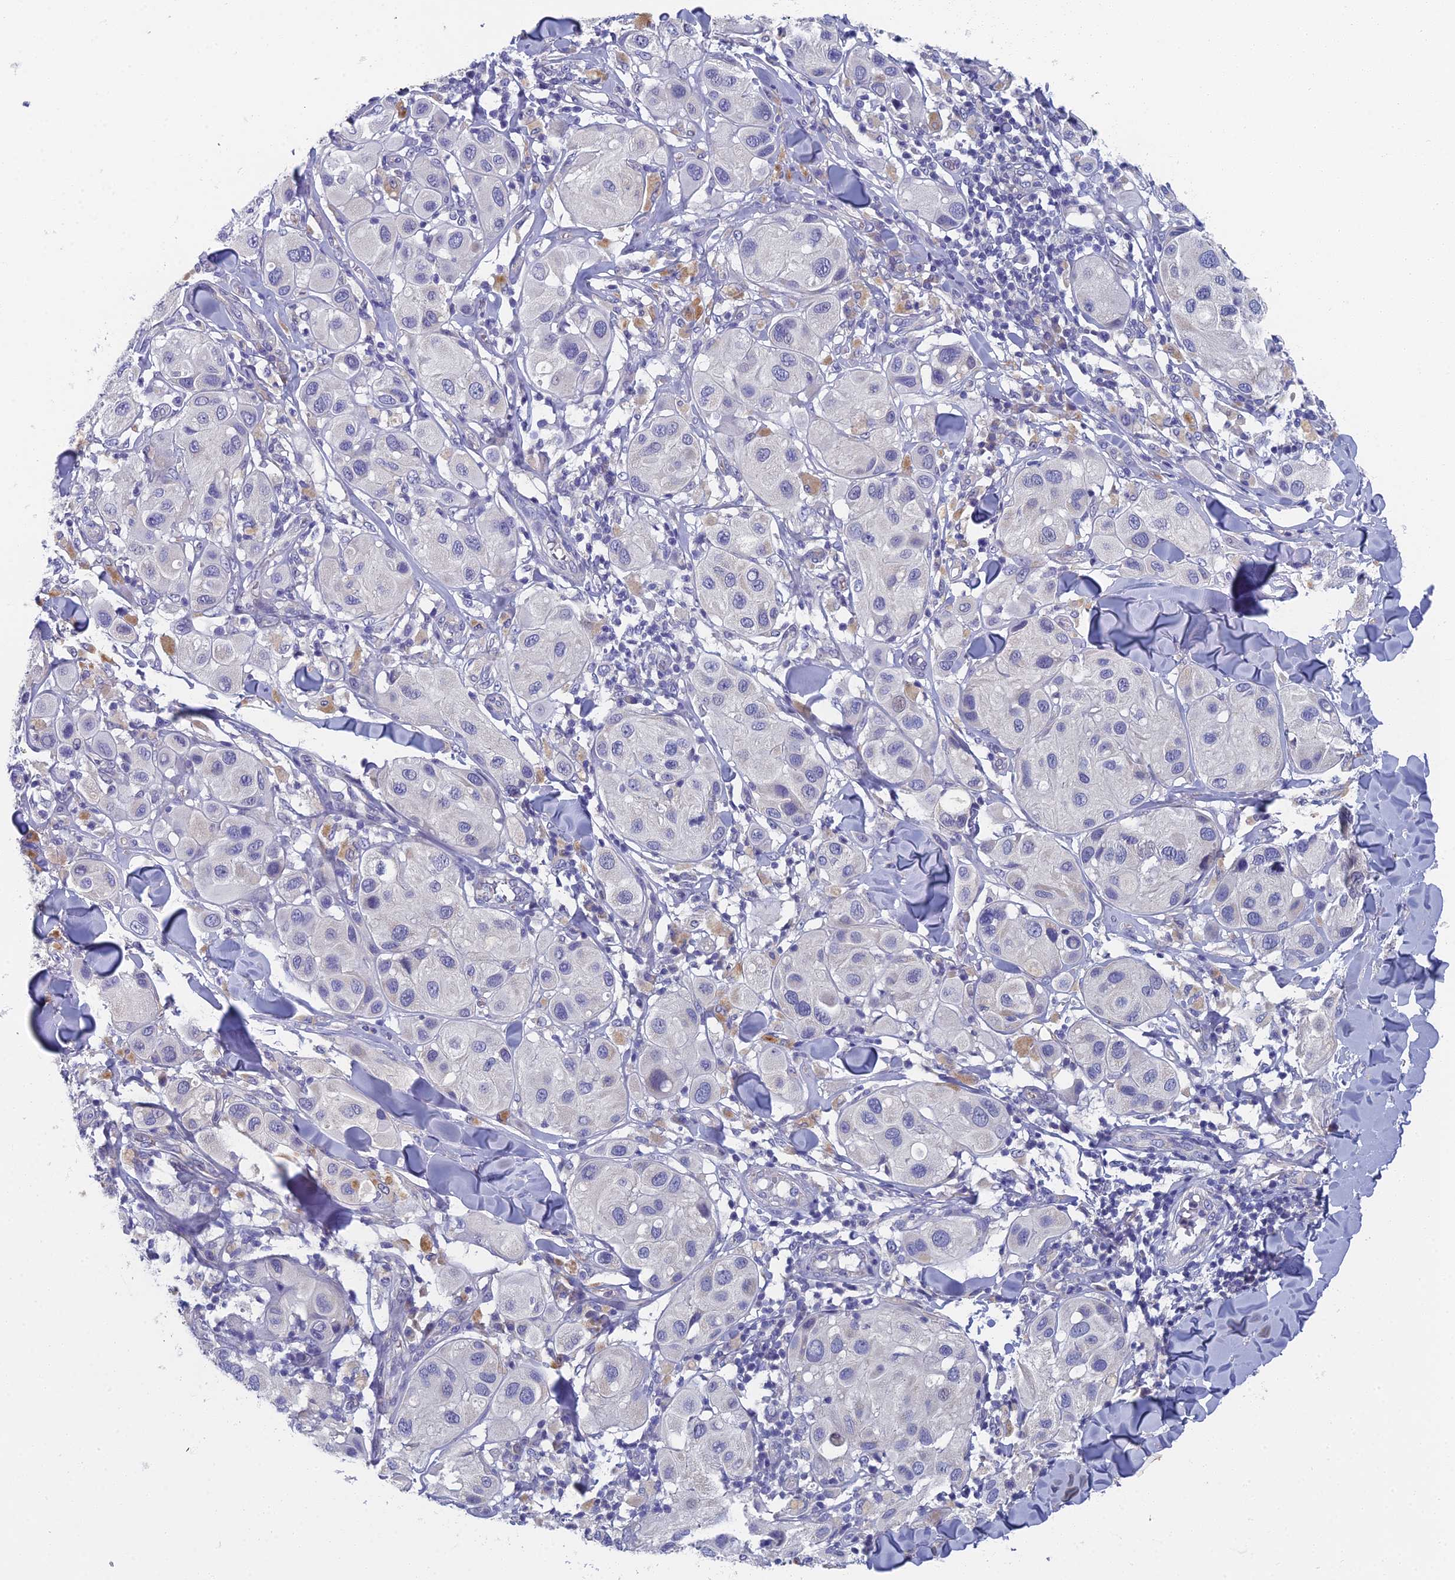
{"staining": {"intensity": "negative", "quantity": "none", "location": "none"}, "tissue": "melanoma", "cell_type": "Tumor cells", "image_type": "cancer", "snomed": [{"axis": "morphology", "description": "Malignant melanoma, Metastatic site"}, {"axis": "topography", "description": "Skin"}], "caption": "Tumor cells are negative for brown protein staining in malignant melanoma (metastatic site).", "gene": "SPIN4", "patient": {"sex": "male", "age": 41}}